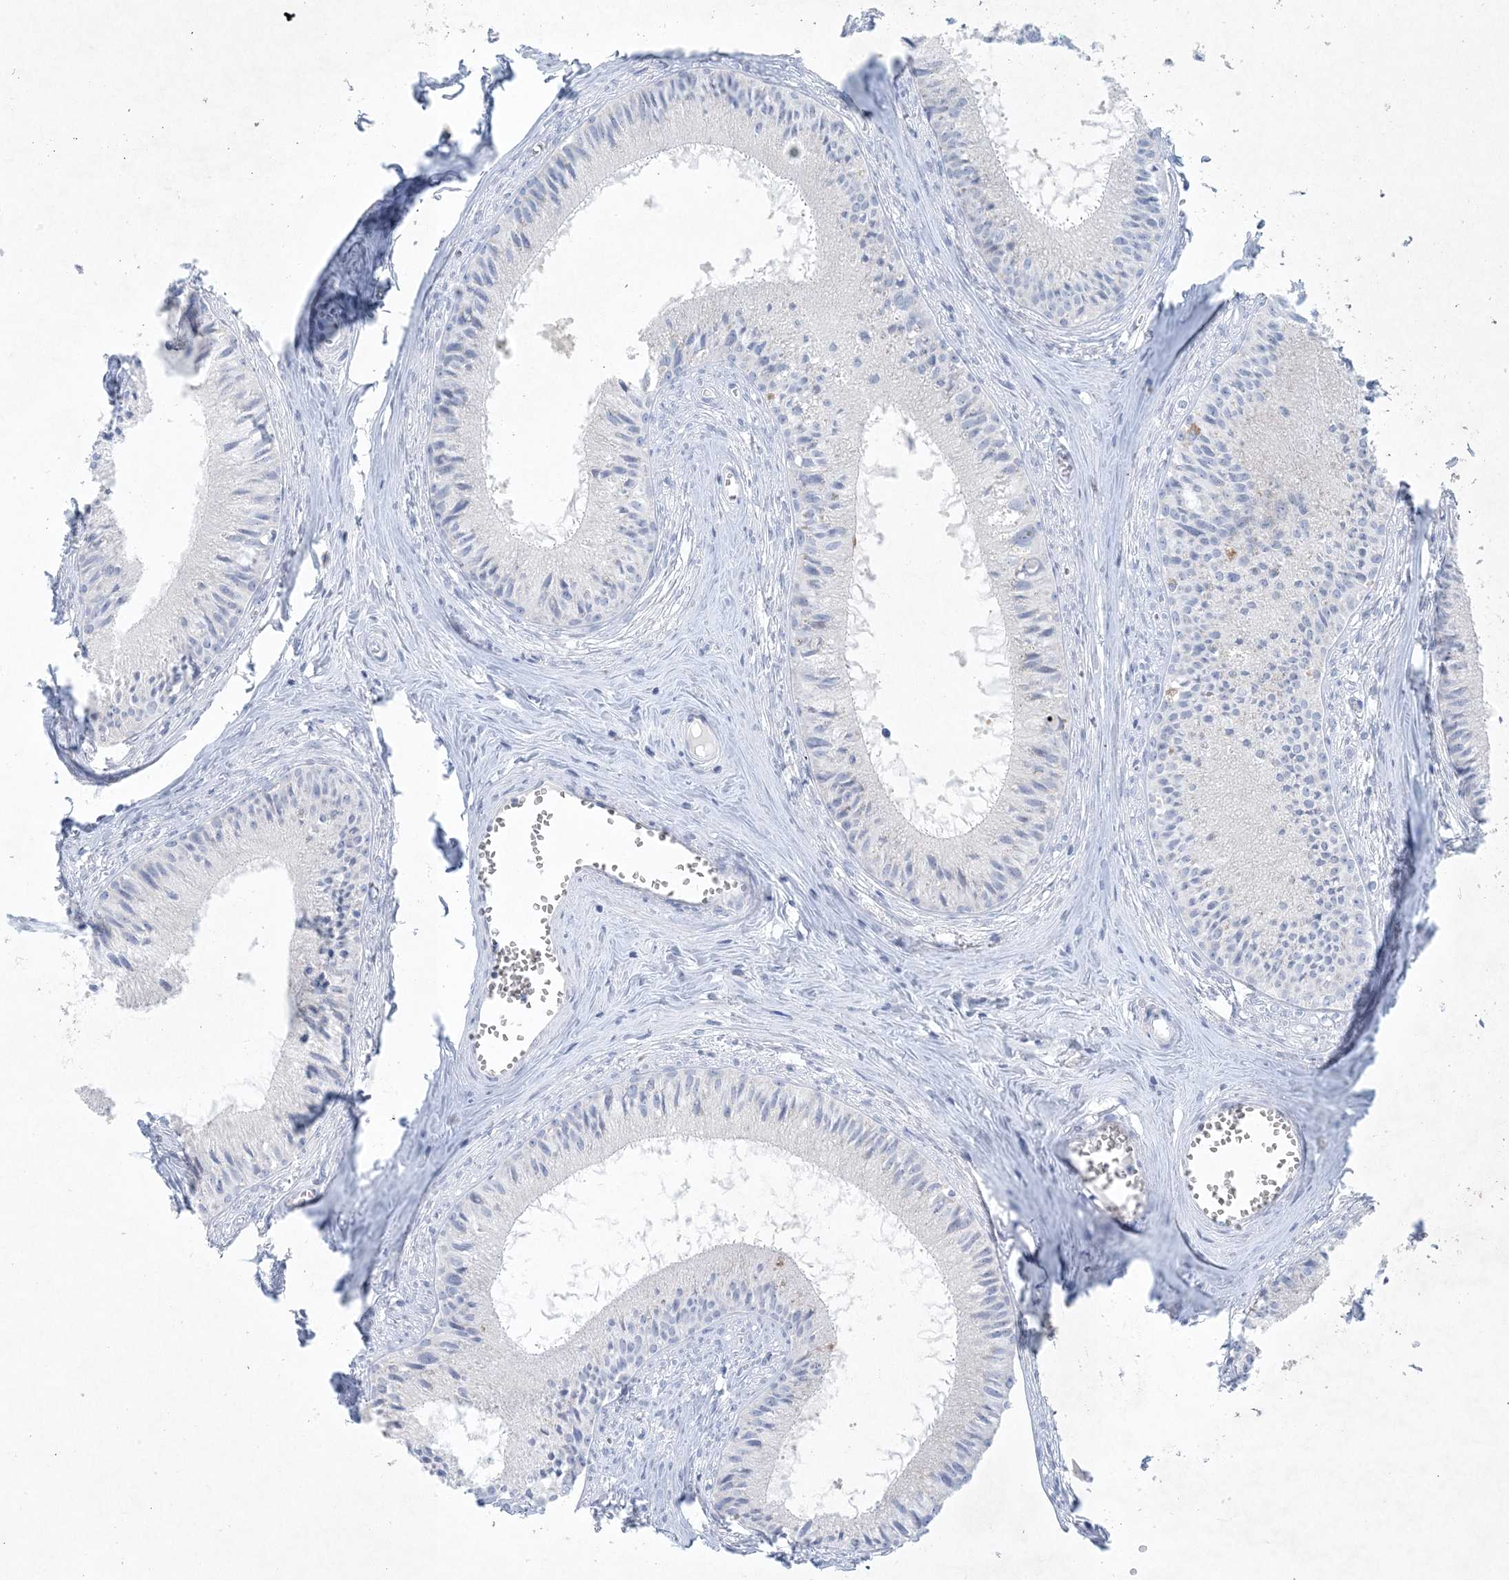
{"staining": {"intensity": "negative", "quantity": "none", "location": "none"}, "tissue": "epididymis", "cell_type": "Glandular cells", "image_type": "normal", "snomed": [{"axis": "morphology", "description": "Normal tissue, NOS"}, {"axis": "topography", "description": "Epididymis"}], "caption": "Immunohistochemistry (IHC) histopathology image of benign human epididymis stained for a protein (brown), which demonstrates no positivity in glandular cells. (DAB (3,3'-diaminobenzidine) immunohistochemistry (IHC) visualized using brightfield microscopy, high magnification).", "gene": "GABRG1", "patient": {"sex": "male", "age": 36}}